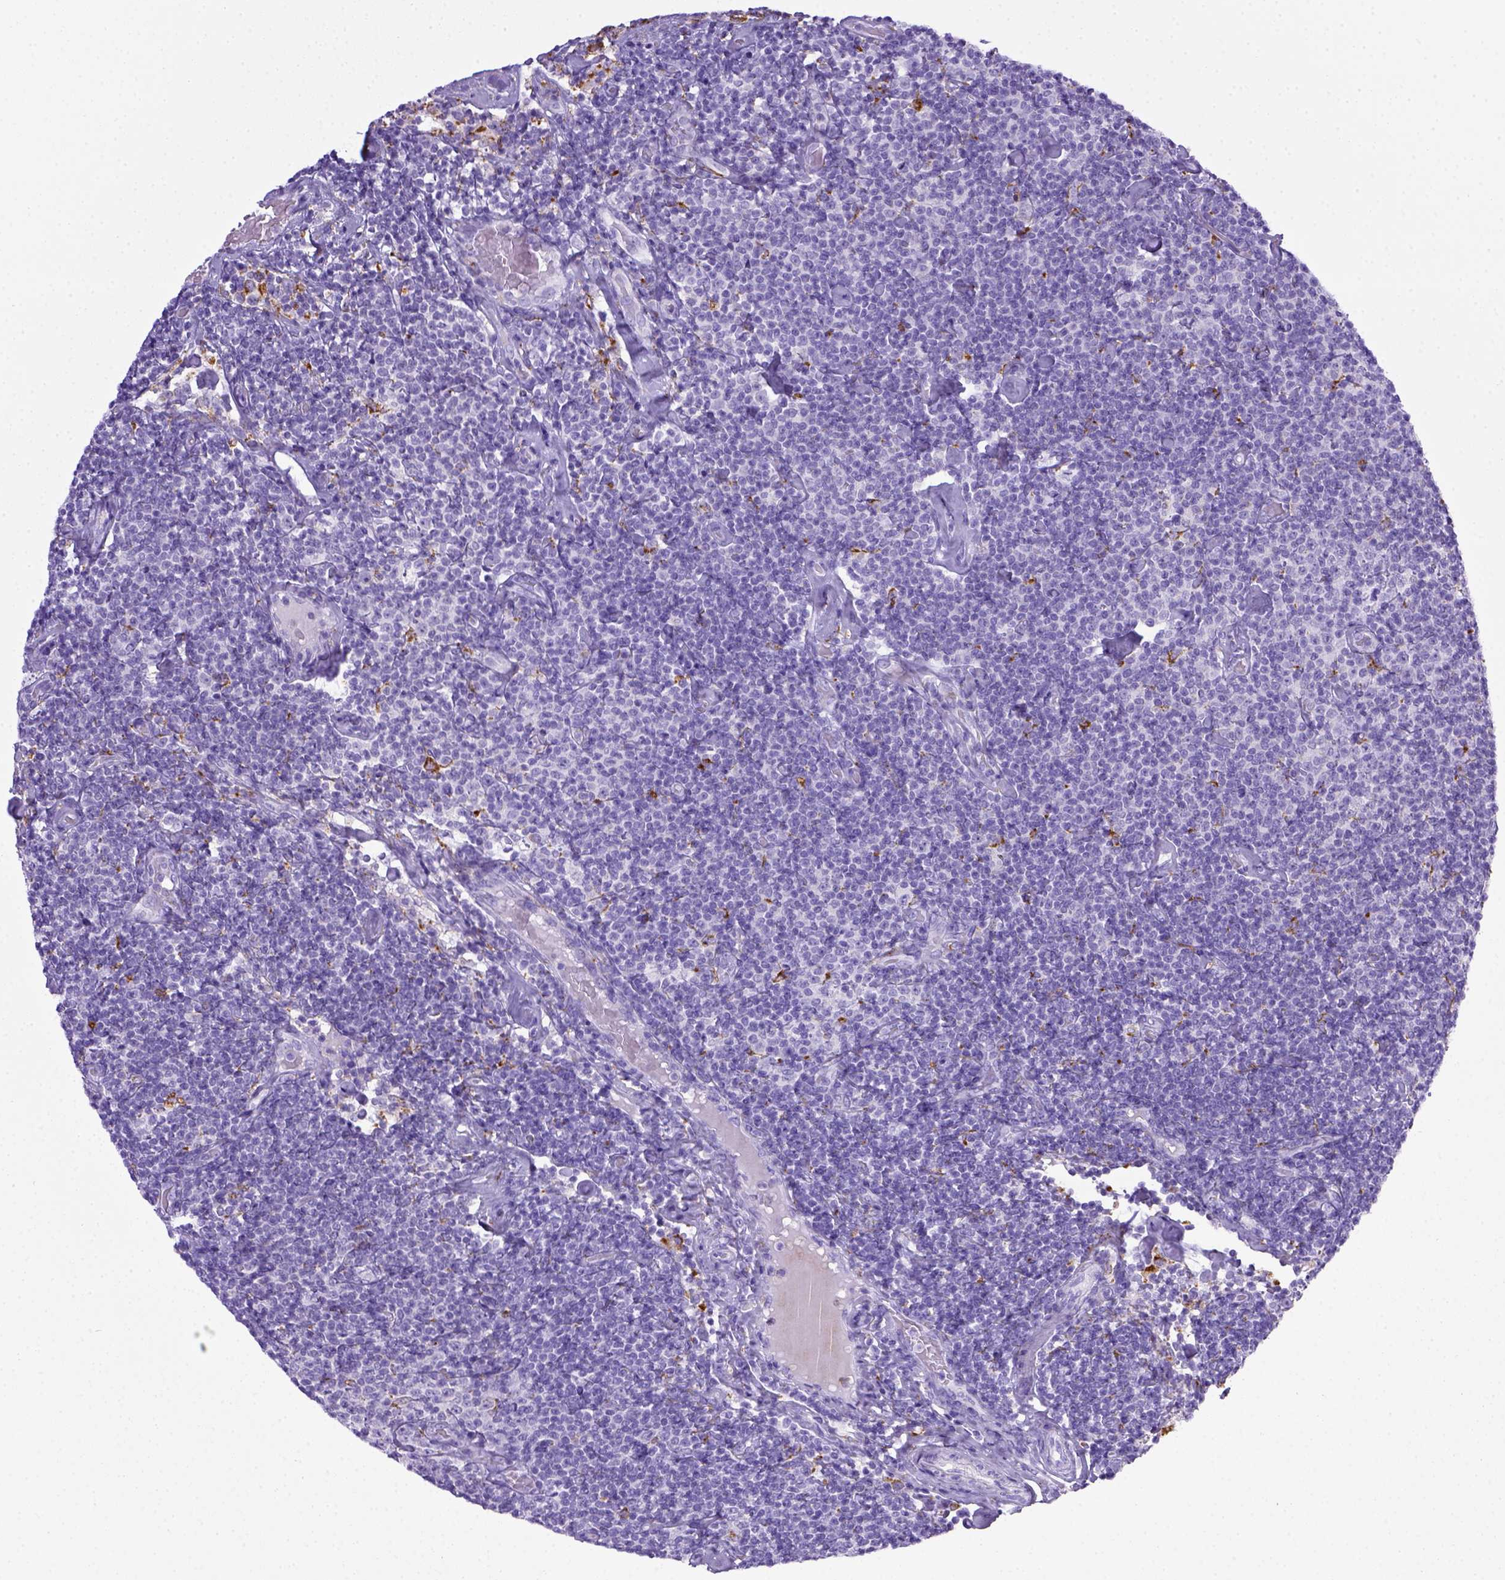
{"staining": {"intensity": "negative", "quantity": "none", "location": "none"}, "tissue": "lymphoma", "cell_type": "Tumor cells", "image_type": "cancer", "snomed": [{"axis": "morphology", "description": "Malignant lymphoma, non-Hodgkin's type, Low grade"}, {"axis": "topography", "description": "Lymph node"}], "caption": "Tumor cells are negative for protein expression in human lymphoma.", "gene": "CD68", "patient": {"sex": "male", "age": 81}}